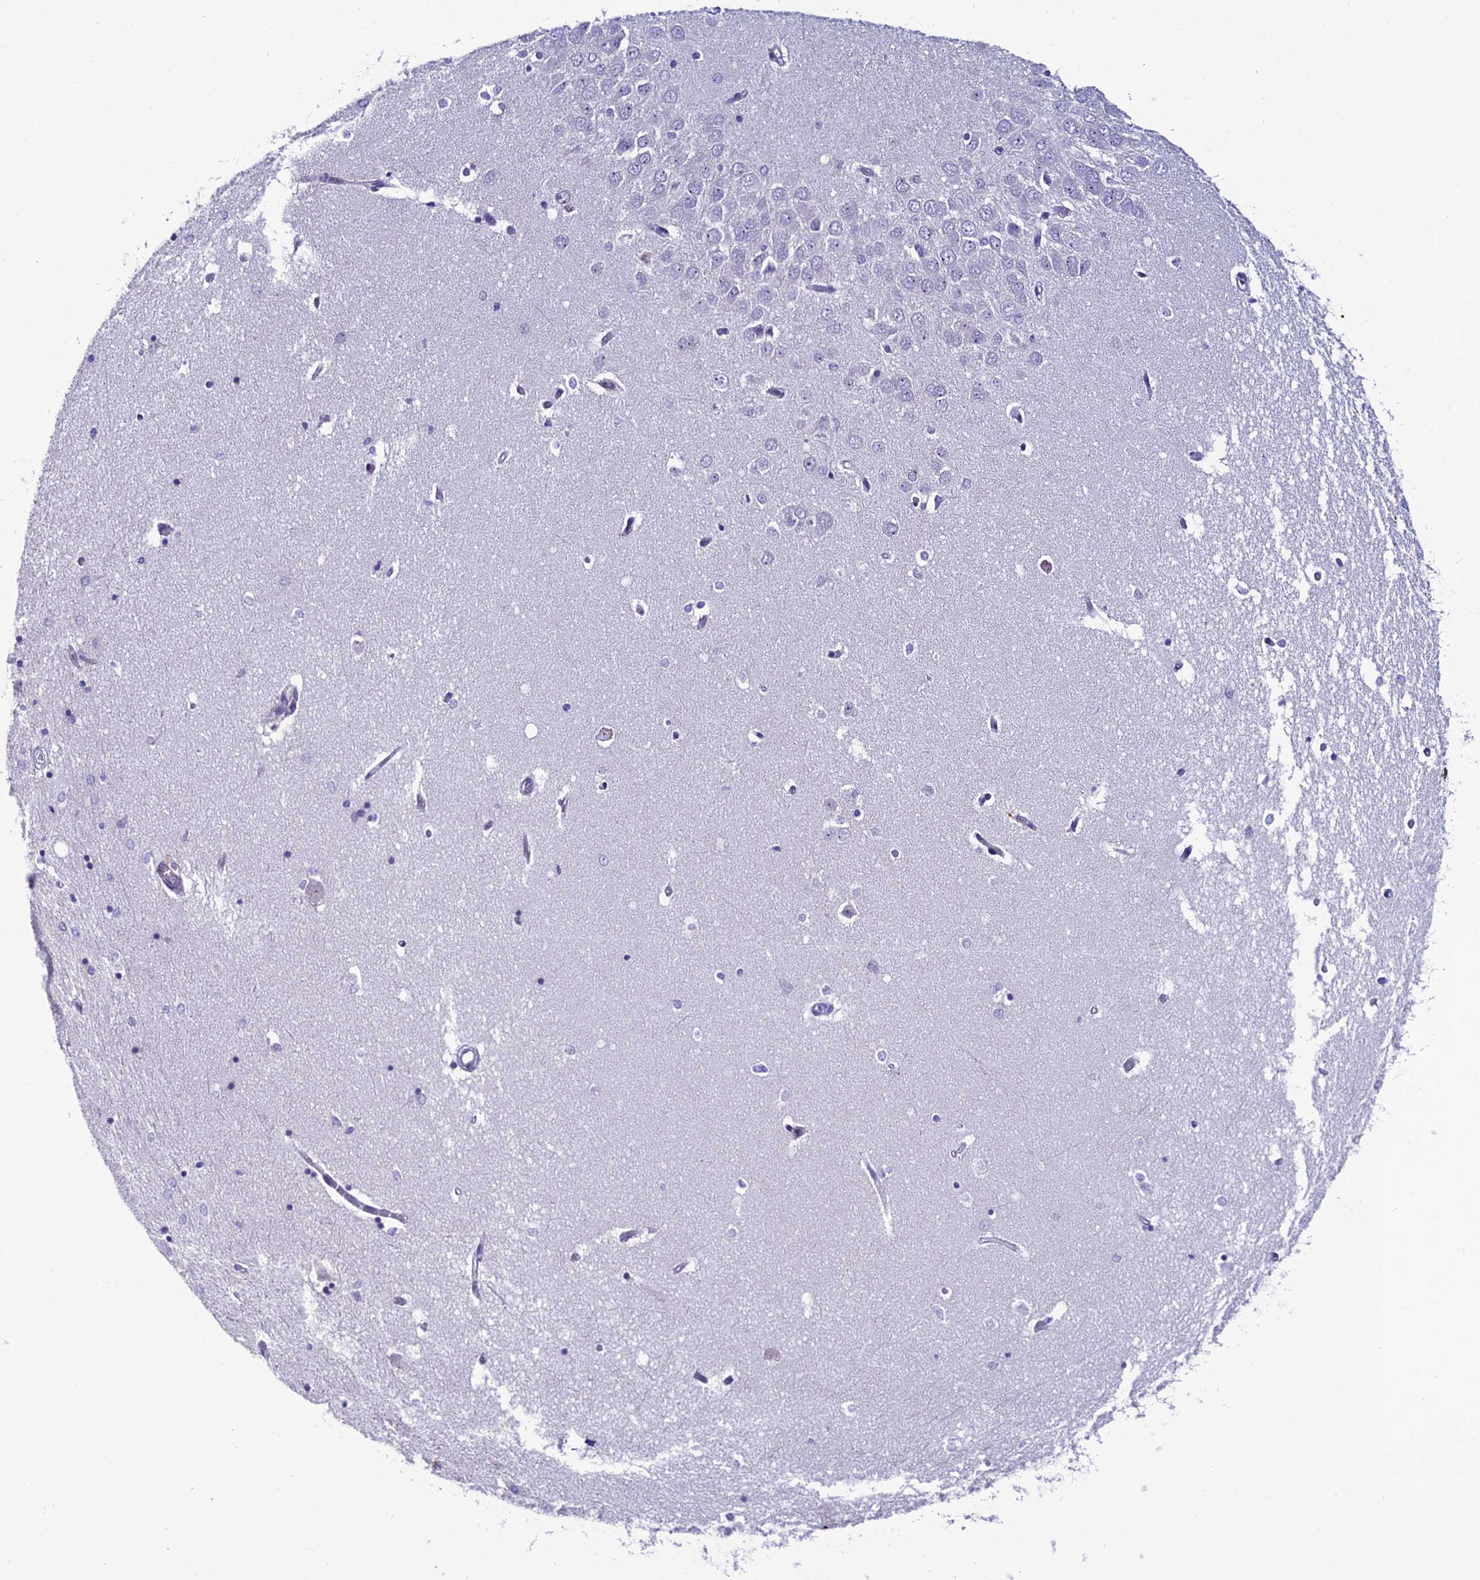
{"staining": {"intensity": "negative", "quantity": "none", "location": "none"}, "tissue": "hippocampus", "cell_type": "Glial cells", "image_type": "normal", "snomed": [{"axis": "morphology", "description": "Normal tissue, NOS"}, {"axis": "topography", "description": "Hippocampus"}], "caption": "IHC photomicrograph of normal hippocampus: hippocampus stained with DAB exhibits no significant protein expression in glial cells.", "gene": "ARHGEF18", "patient": {"sex": "male", "age": 45}}